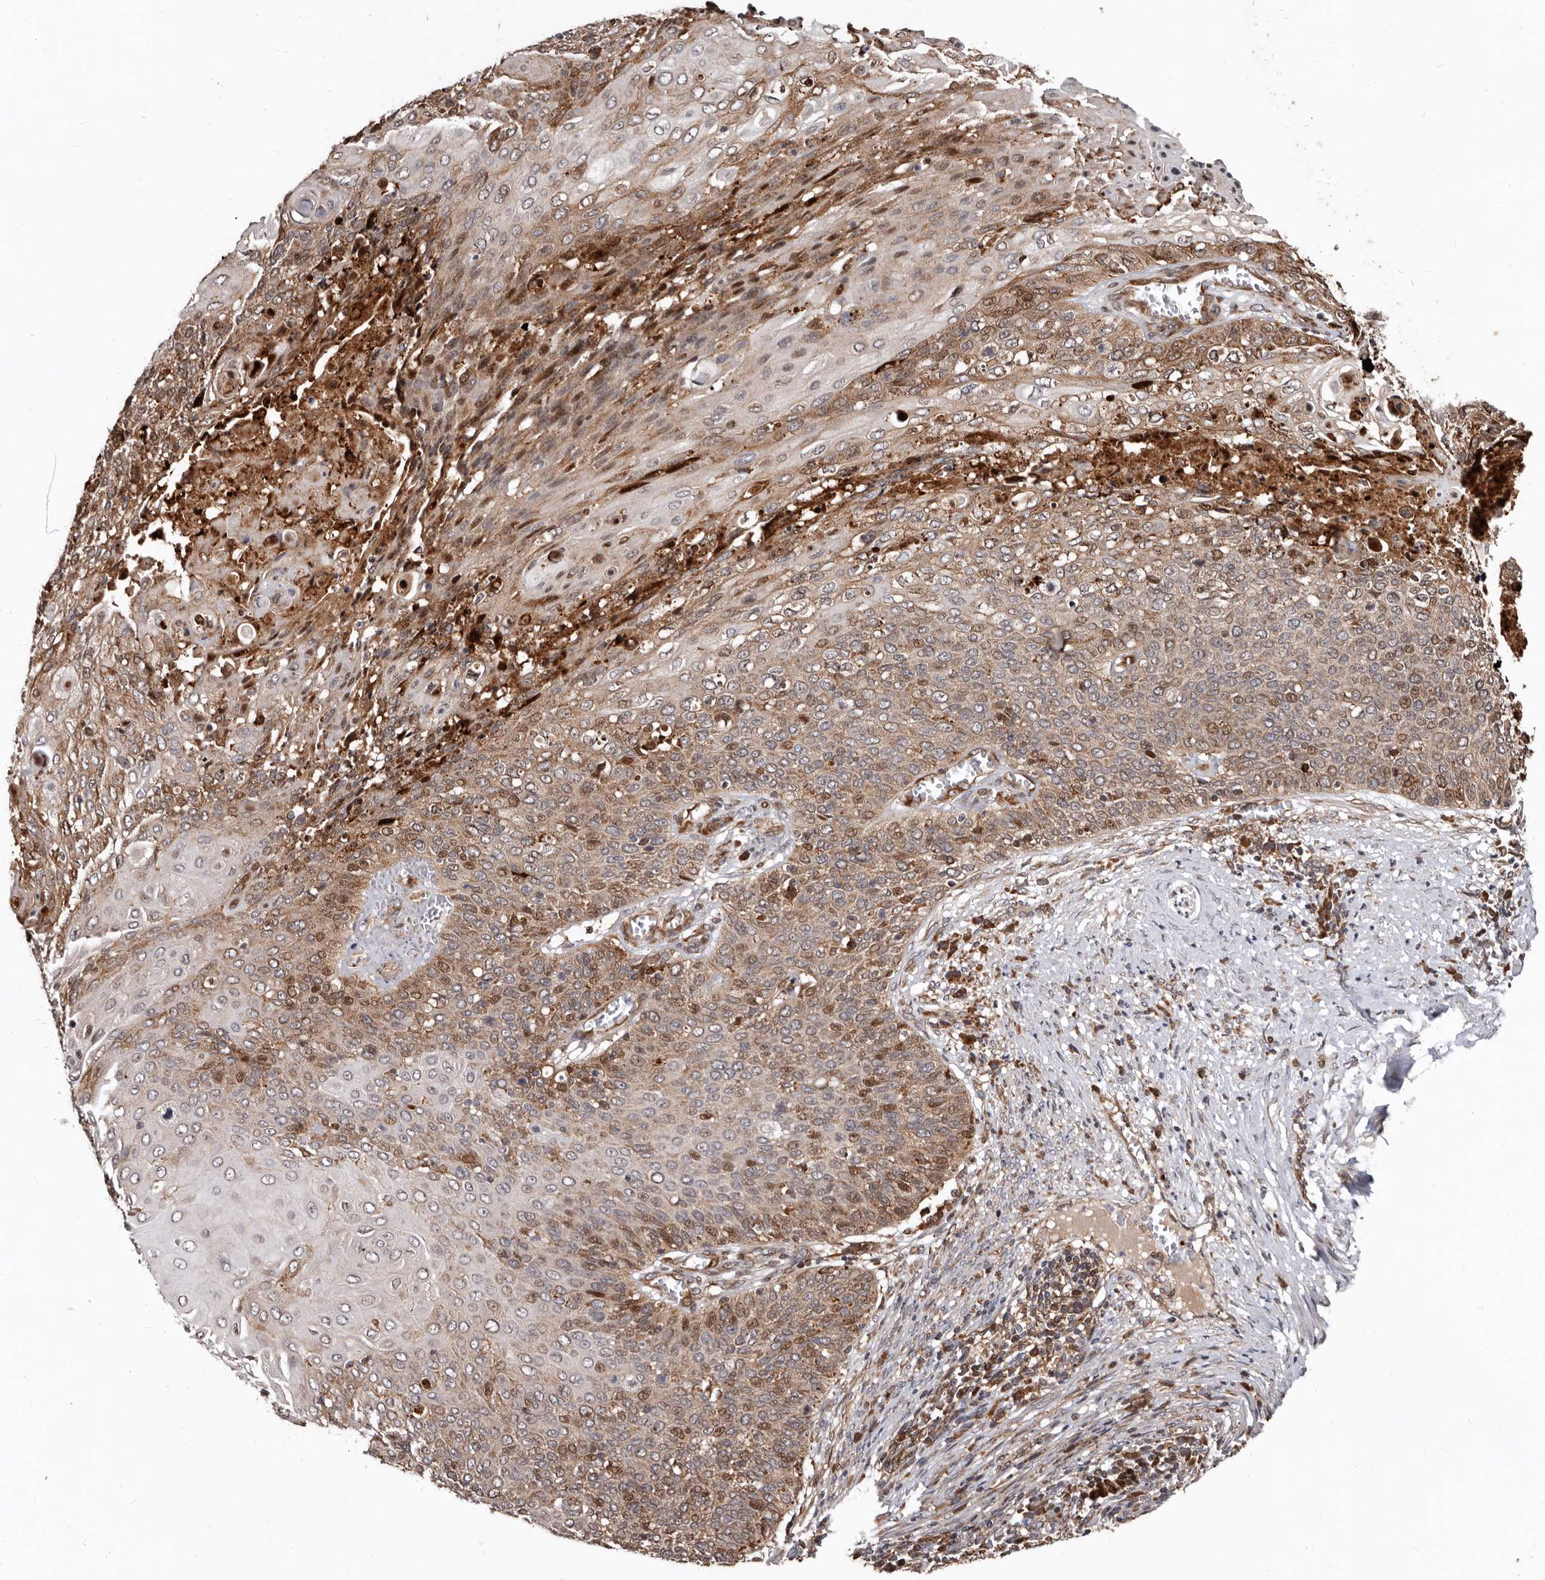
{"staining": {"intensity": "moderate", "quantity": "25%-75%", "location": "cytoplasmic/membranous,nuclear"}, "tissue": "cervical cancer", "cell_type": "Tumor cells", "image_type": "cancer", "snomed": [{"axis": "morphology", "description": "Squamous cell carcinoma, NOS"}, {"axis": "topography", "description": "Cervix"}], "caption": "Moderate cytoplasmic/membranous and nuclear protein staining is identified in approximately 25%-75% of tumor cells in squamous cell carcinoma (cervical).", "gene": "WEE2", "patient": {"sex": "female", "age": 39}}